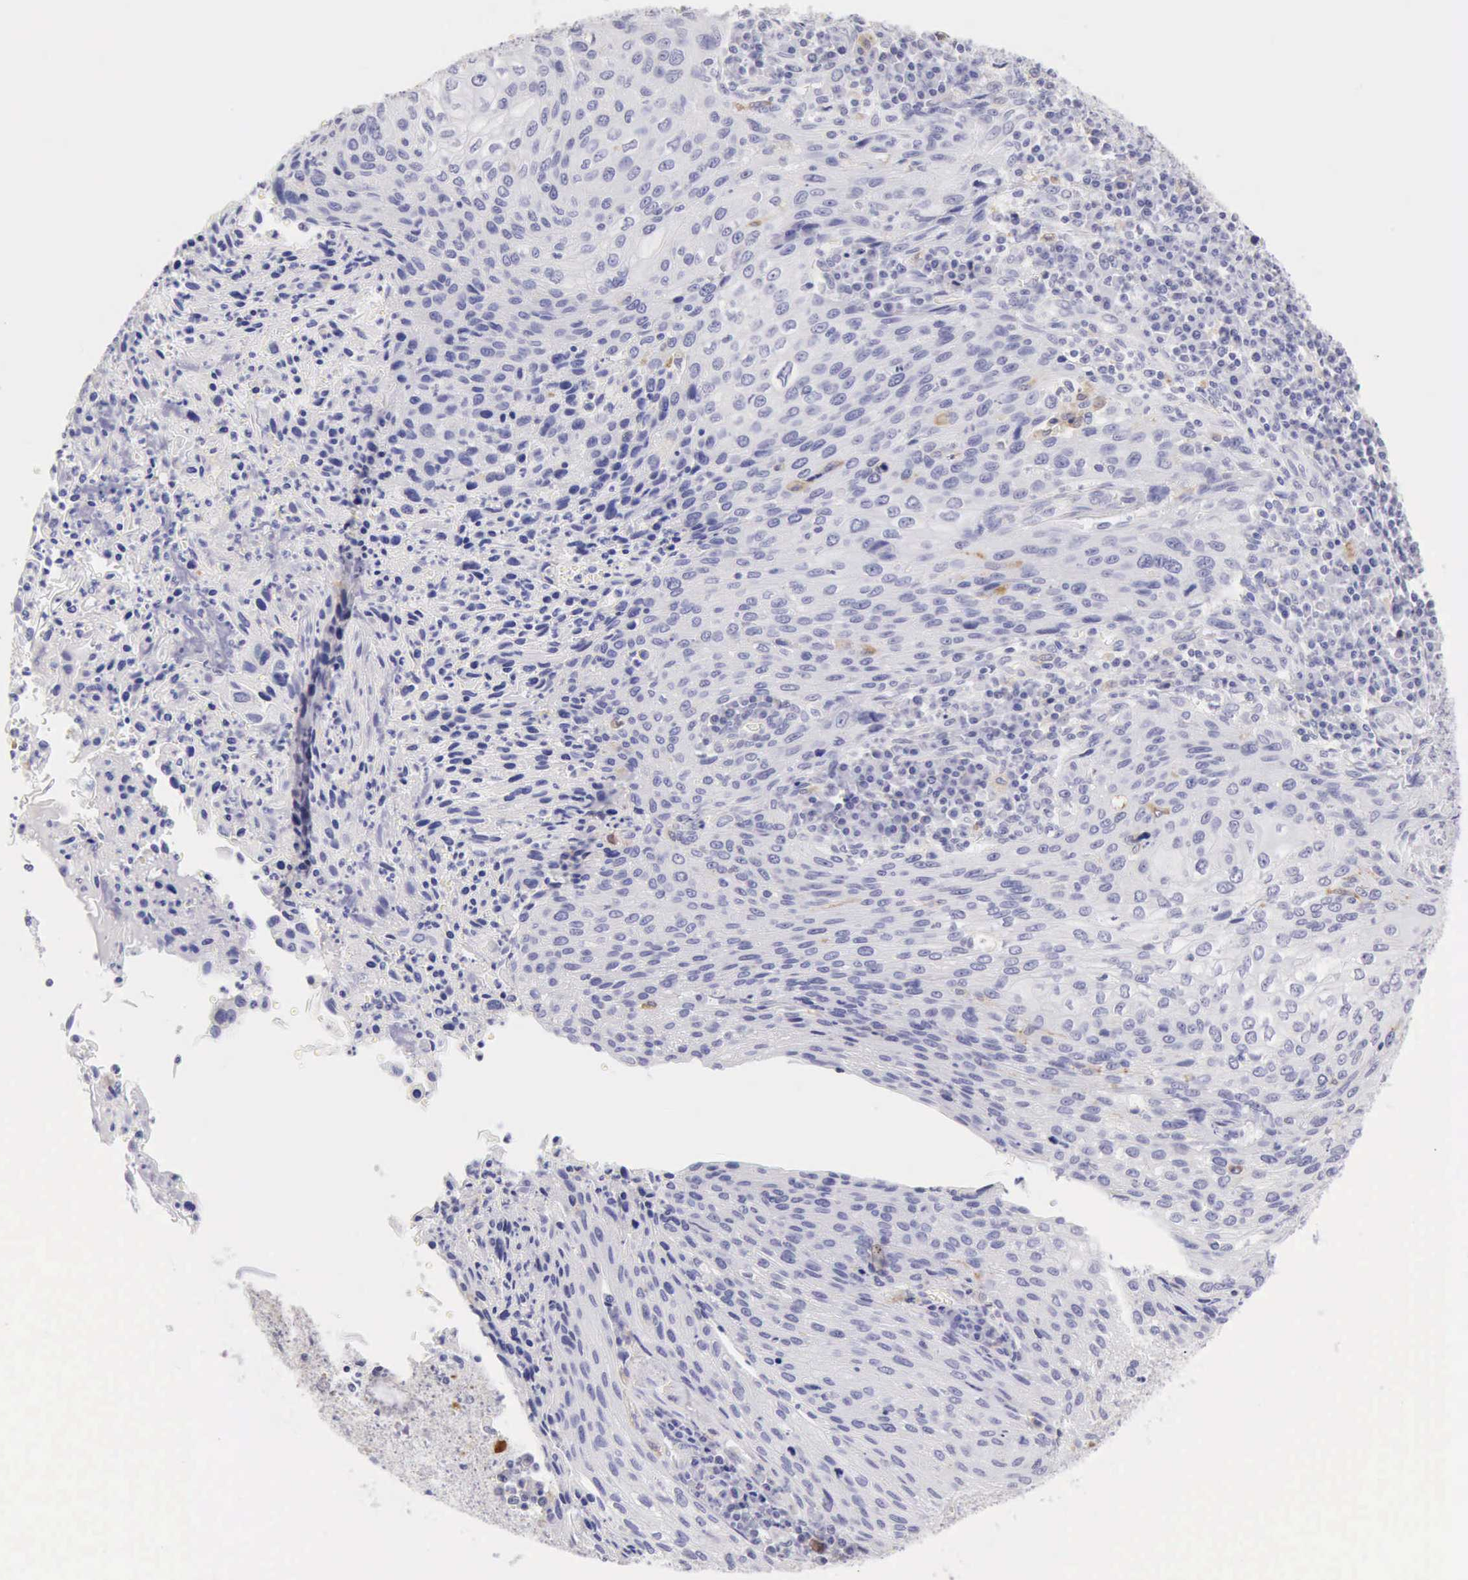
{"staining": {"intensity": "negative", "quantity": "none", "location": "none"}, "tissue": "cervical cancer", "cell_type": "Tumor cells", "image_type": "cancer", "snomed": [{"axis": "morphology", "description": "Squamous cell carcinoma, NOS"}, {"axis": "topography", "description": "Cervix"}], "caption": "Tumor cells show no significant protein positivity in cervical cancer (squamous cell carcinoma). Brightfield microscopy of immunohistochemistry stained with DAB (brown) and hematoxylin (blue), captured at high magnification.", "gene": "RNASE1", "patient": {"sex": "female", "age": 32}}